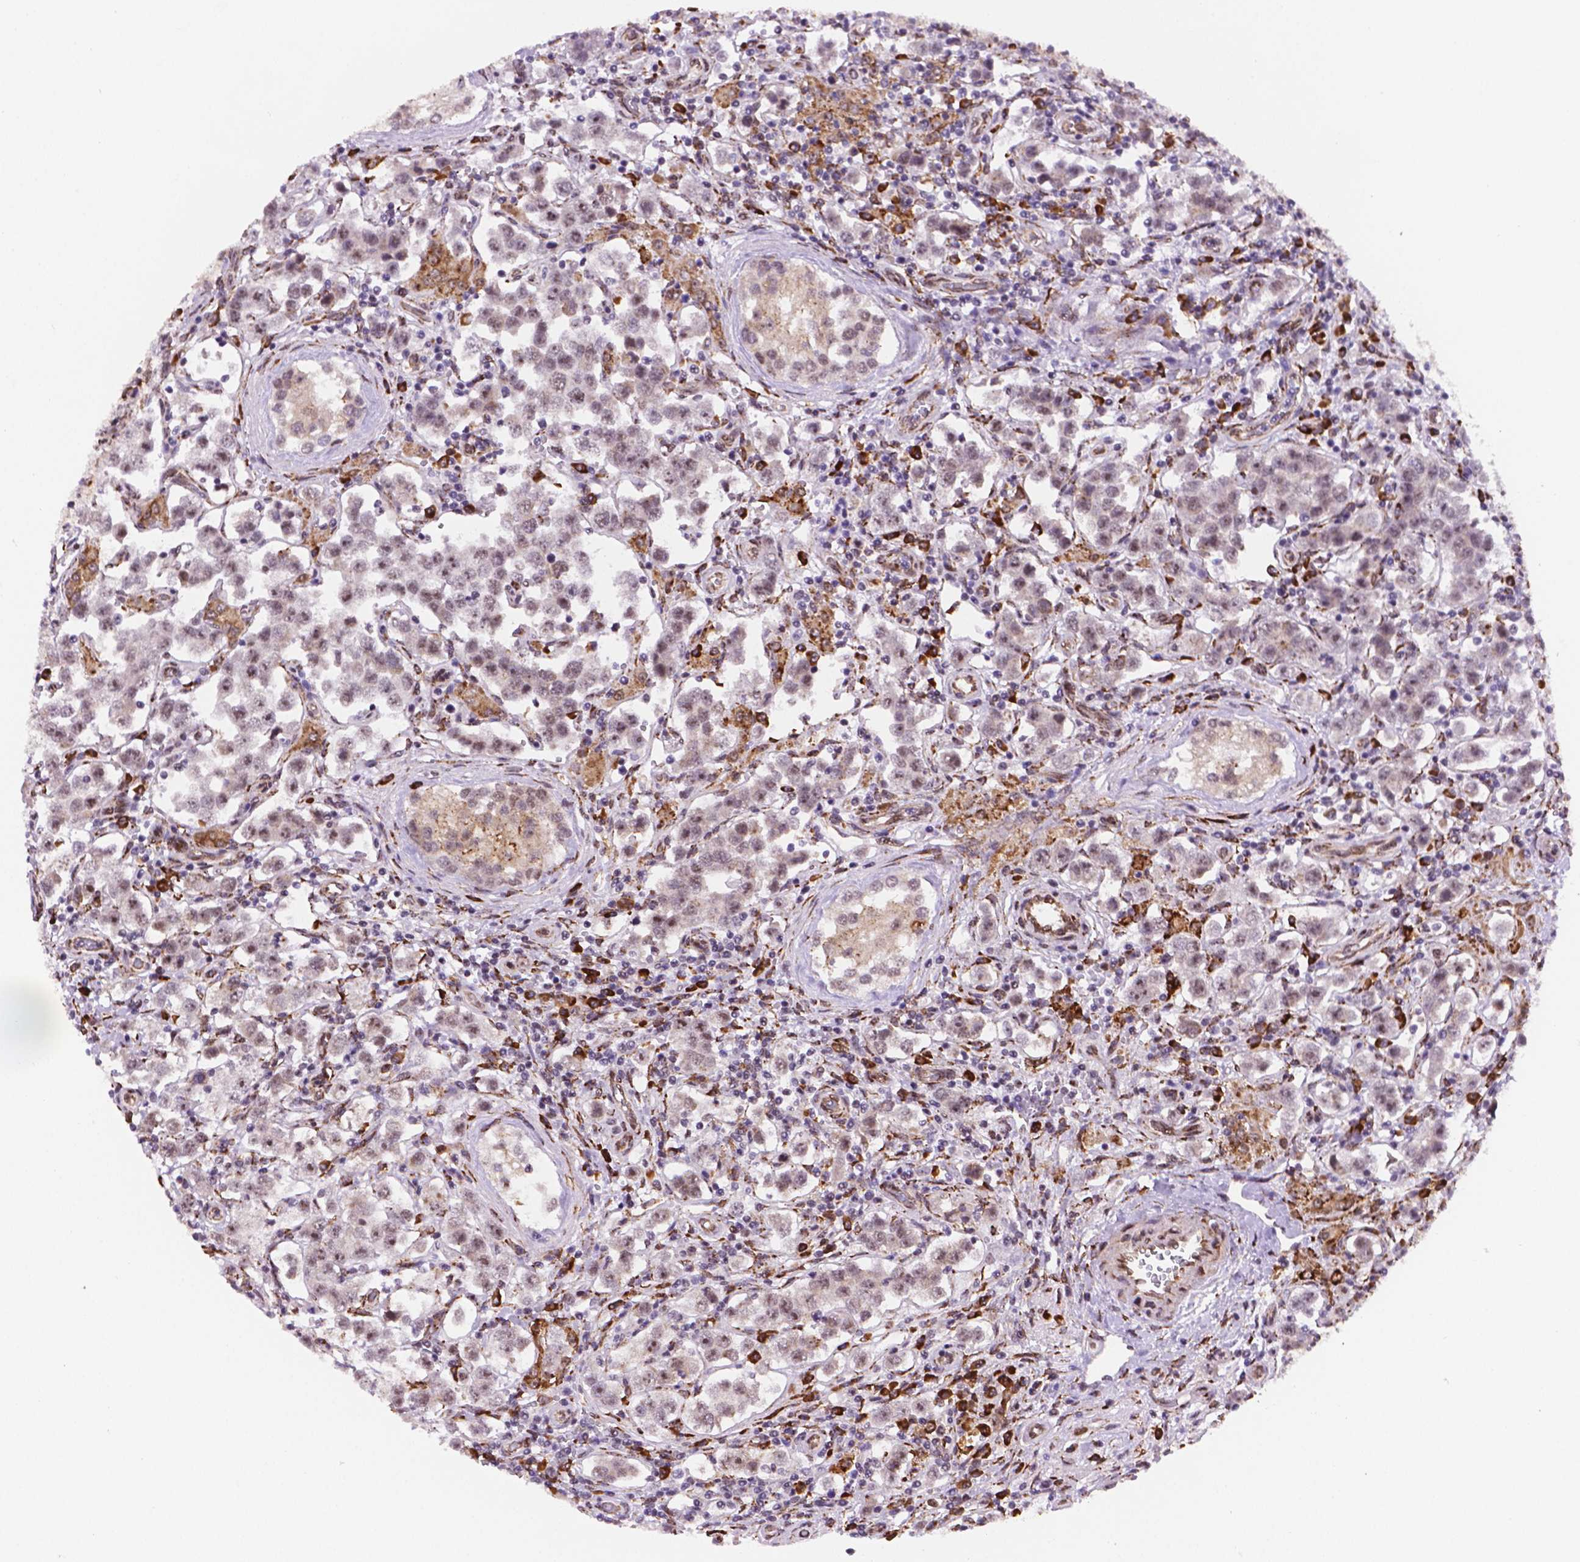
{"staining": {"intensity": "weak", "quantity": "<25%", "location": "nuclear"}, "tissue": "testis cancer", "cell_type": "Tumor cells", "image_type": "cancer", "snomed": [{"axis": "morphology", "description": "Seminoma, NOS"}, {"axis": "topography", "description": "Testis"}], "caption": "Testis cancer was stained to show a protein in brown. There is no significant staining in tumor cells.", "gene": "FNIP1", "patient": {"sex": "male", "age": 37}}